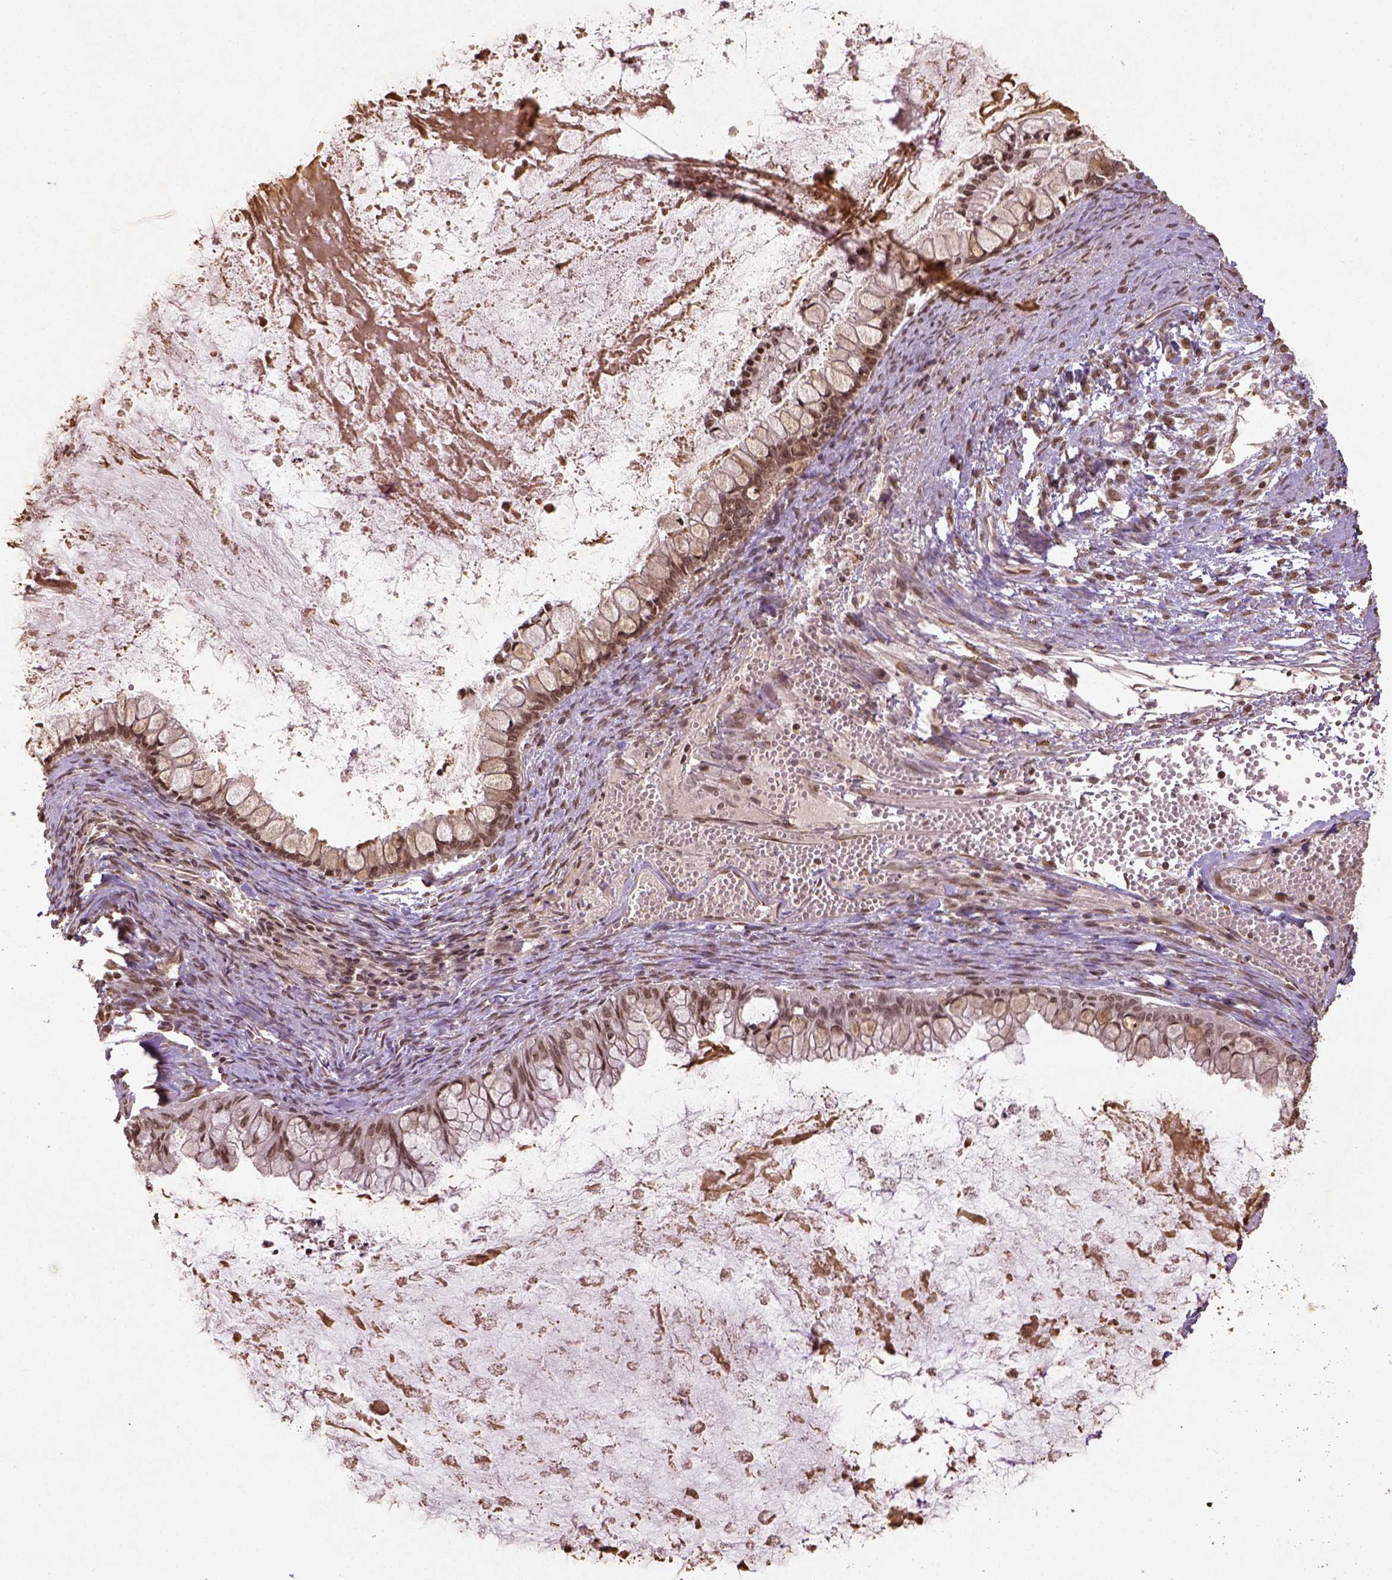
{"staining": {"intensity": "moderate", "quantity": ">75%", "location": "nuclear"}, "tissue": "ovarian cancer", "cell_type": "Tumor cells", "image_type": "cancer", "snomed": [{"axis": "morphology", "description": "Cystadenocarcinoma, mucinous, NOS"}, {"axis": "topography", "description": "Ovary"}], "caption": "The immunohistochemical stain shows moderate nuclear expression in tumor cells of ovarian cancer (mucinous cystadenocarcinoma) tissue.", "gene": "BANF1", "patient": {"sex": "female", "age": 67}}